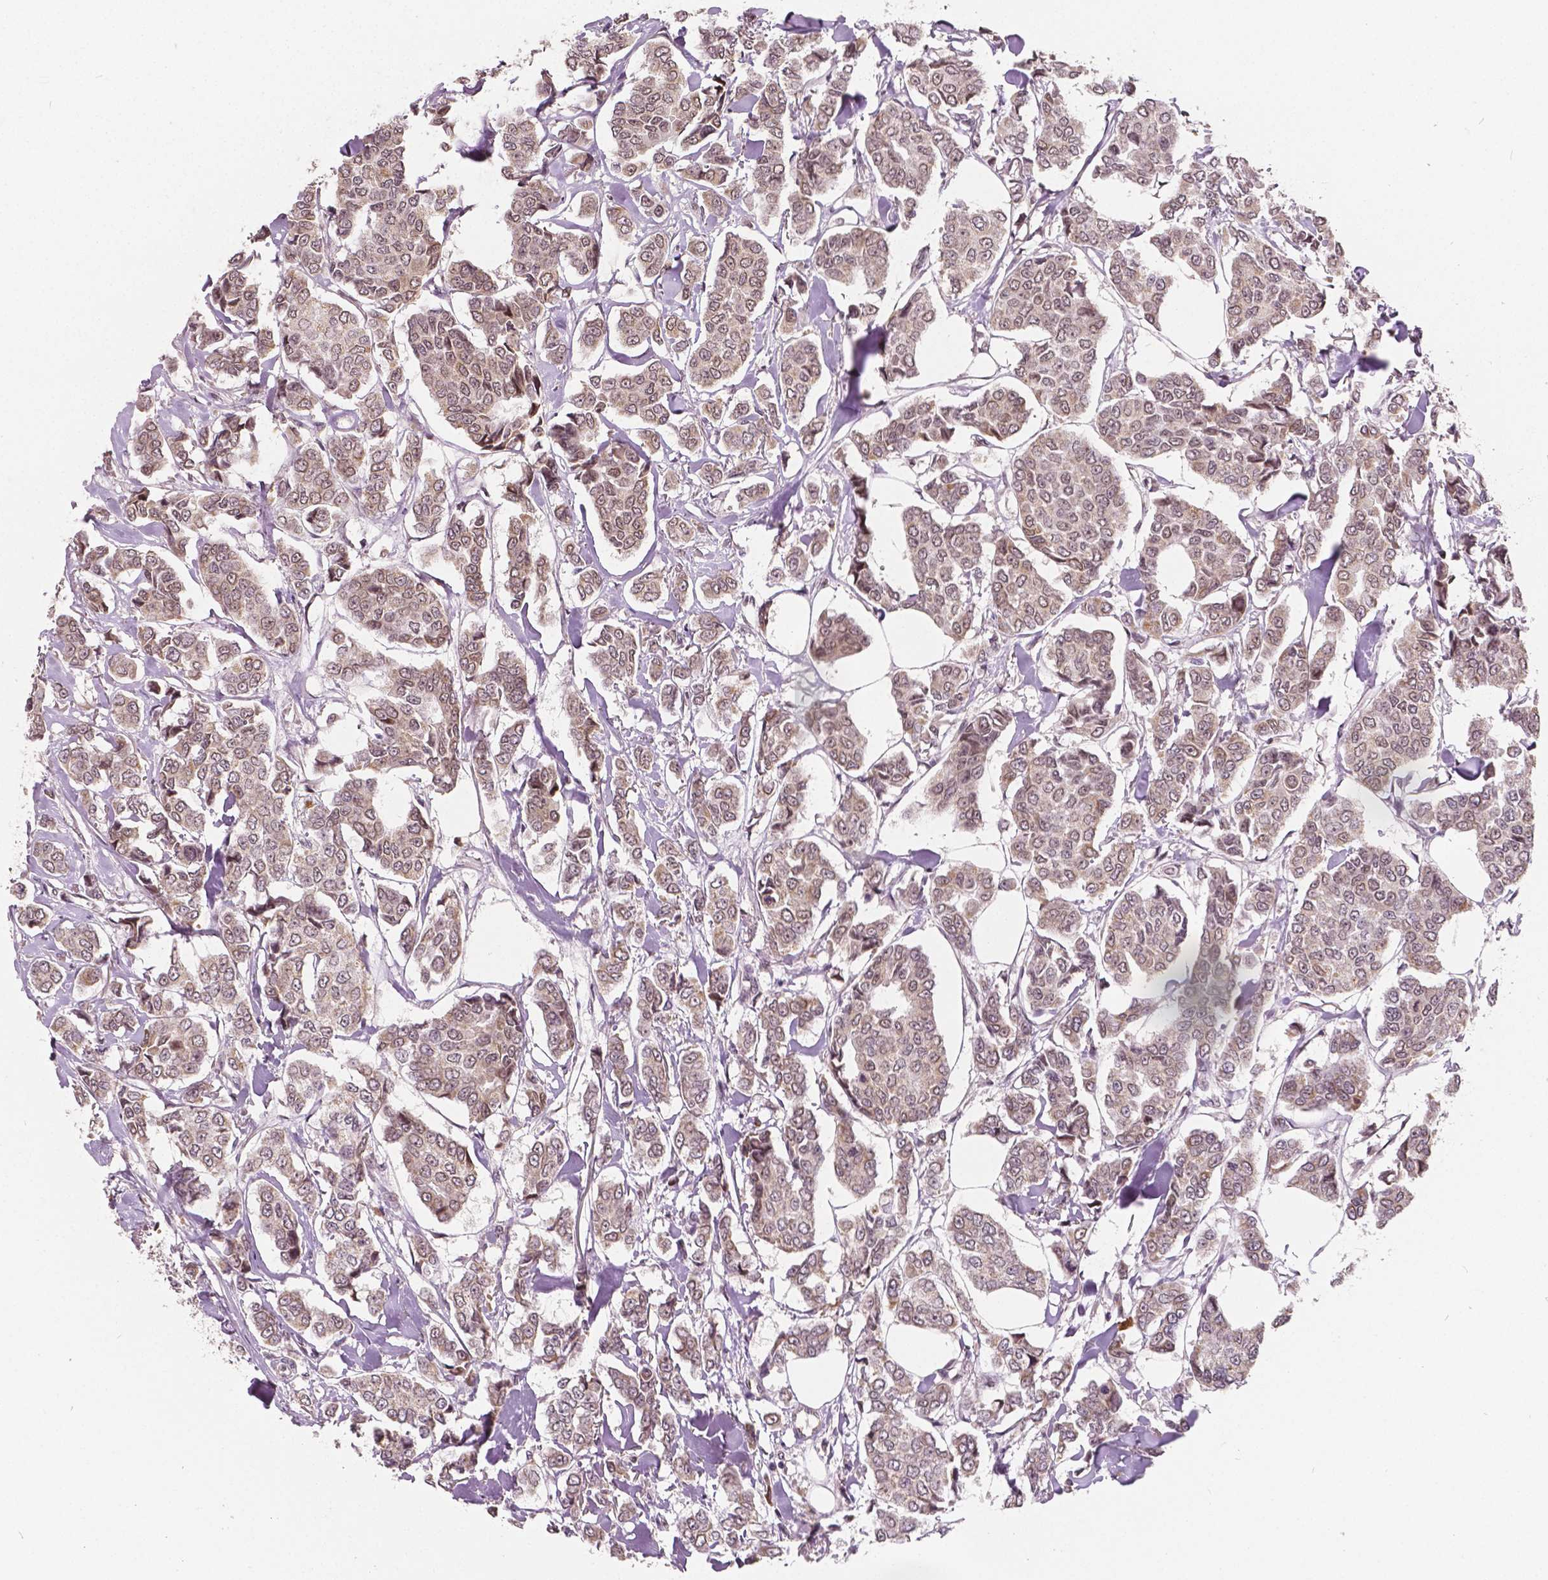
{"staining": {"intensity": "weak", "quantity": "25%-75%", "location": "nuclear"}, "tissue": "breast cancer", "cell_type": "Tumor cells", "image_type": "cancer", "snomed": [{"axis": "morphology", "description": "Duct carcinoma"}, {"axis": "topography", "description": "Breast"}], "caption": "Protein expression by IHC demonstrates weak nuclear expression in approximately 25%-75% of tumor cells in breast cancer.", "gene": "HMBOX1", "patient": {"sex": "female", "age": 94}}